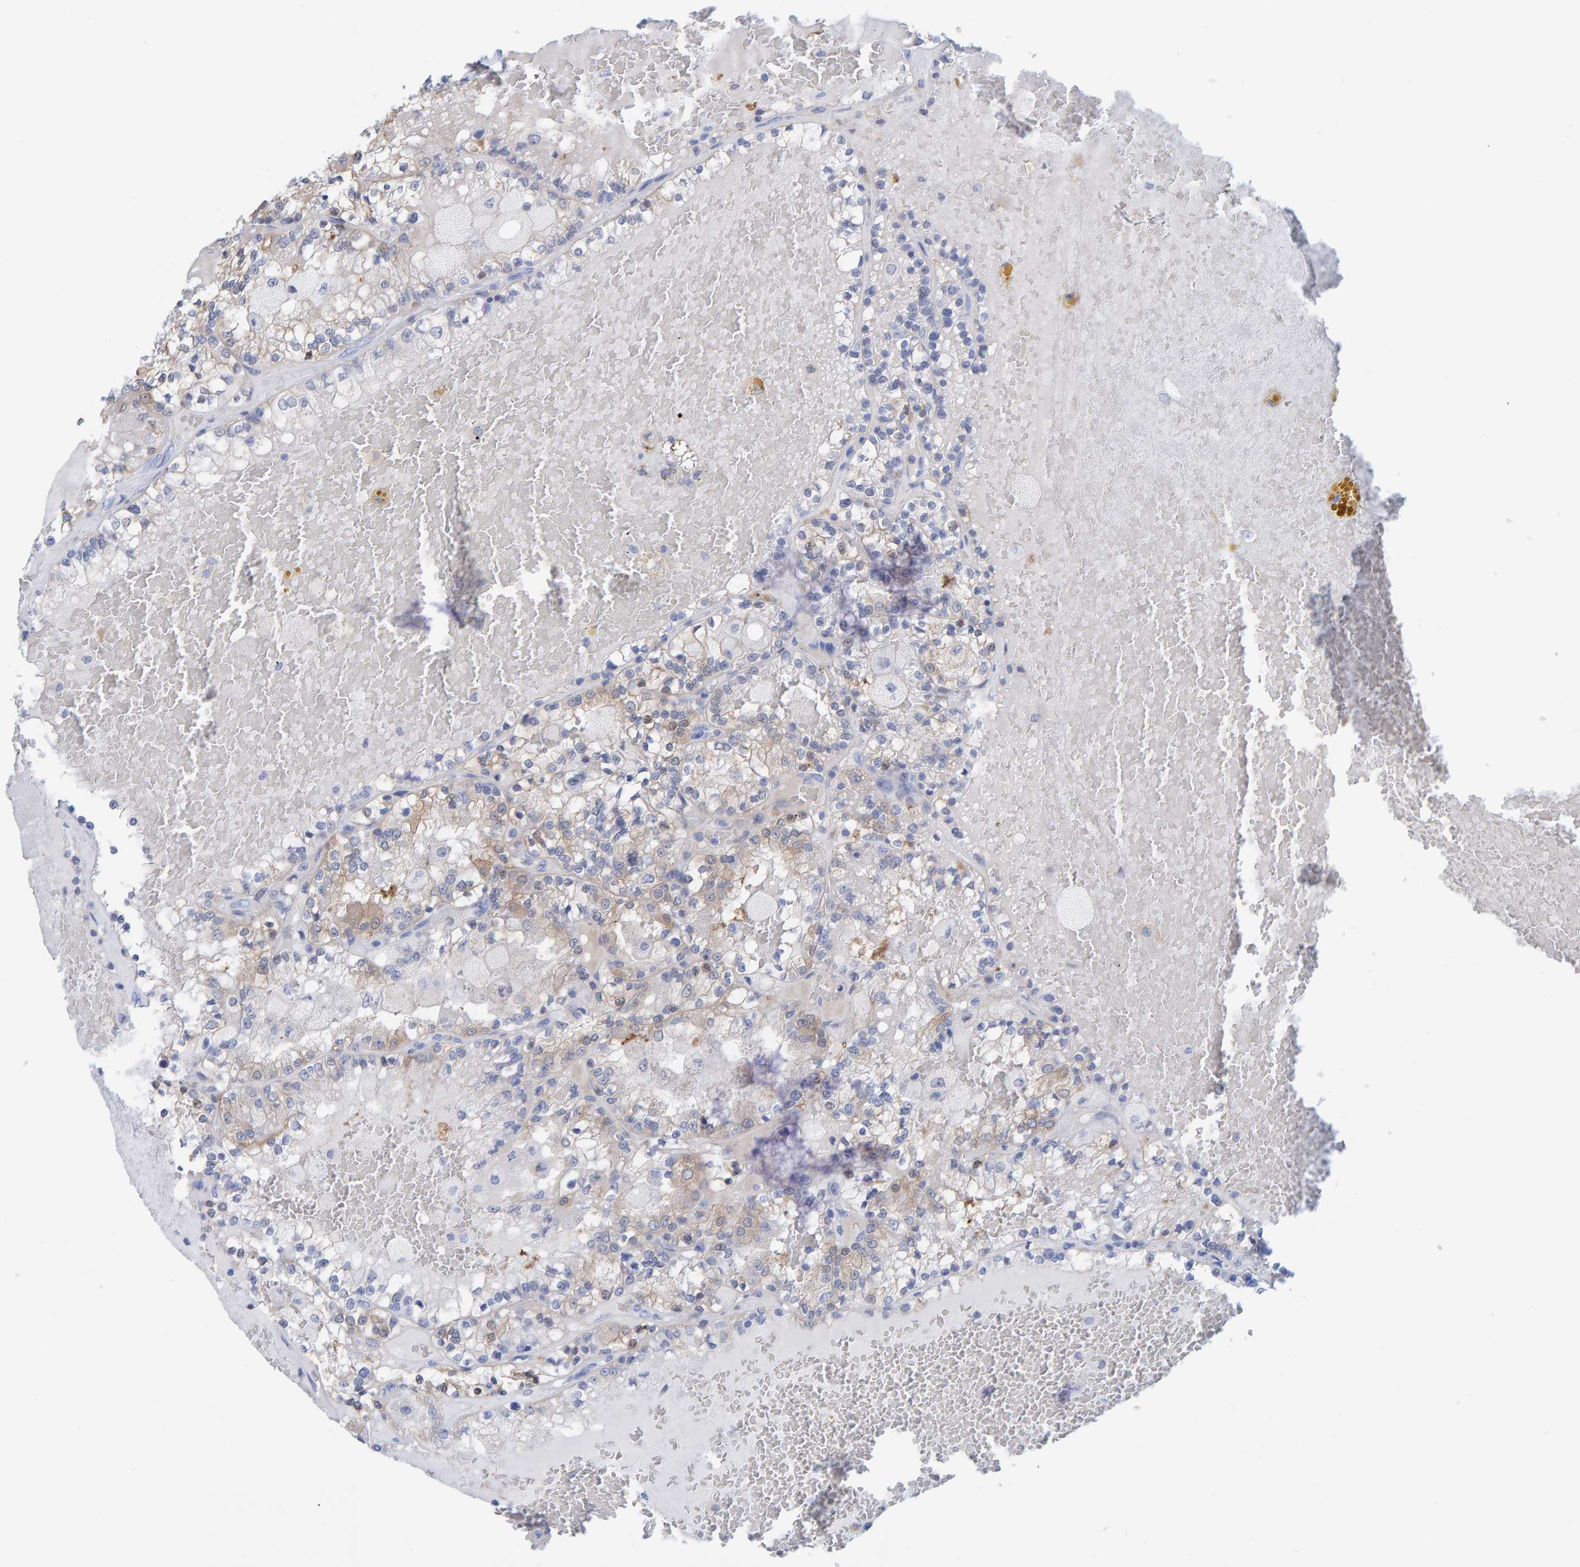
{"staining": {"intensity": "weak", "quantity": "25%-75%", "location": "cytoplasmic/membranous"}, "tissue": "renal cancer", "cell_type": "Tumor cells", "image_type": "cancer", "snomed": [{"axis": "morphology", "description": "Adenocarcinoma, NOS"}, {"axis": "topography", "description": "Kidney"}], "caption": "Renal cancer stained with a protein marker demonstrates weak staining in tumor cells.", "gene": "KLHL11", "patient": {"sex": "female", "age": 56}}